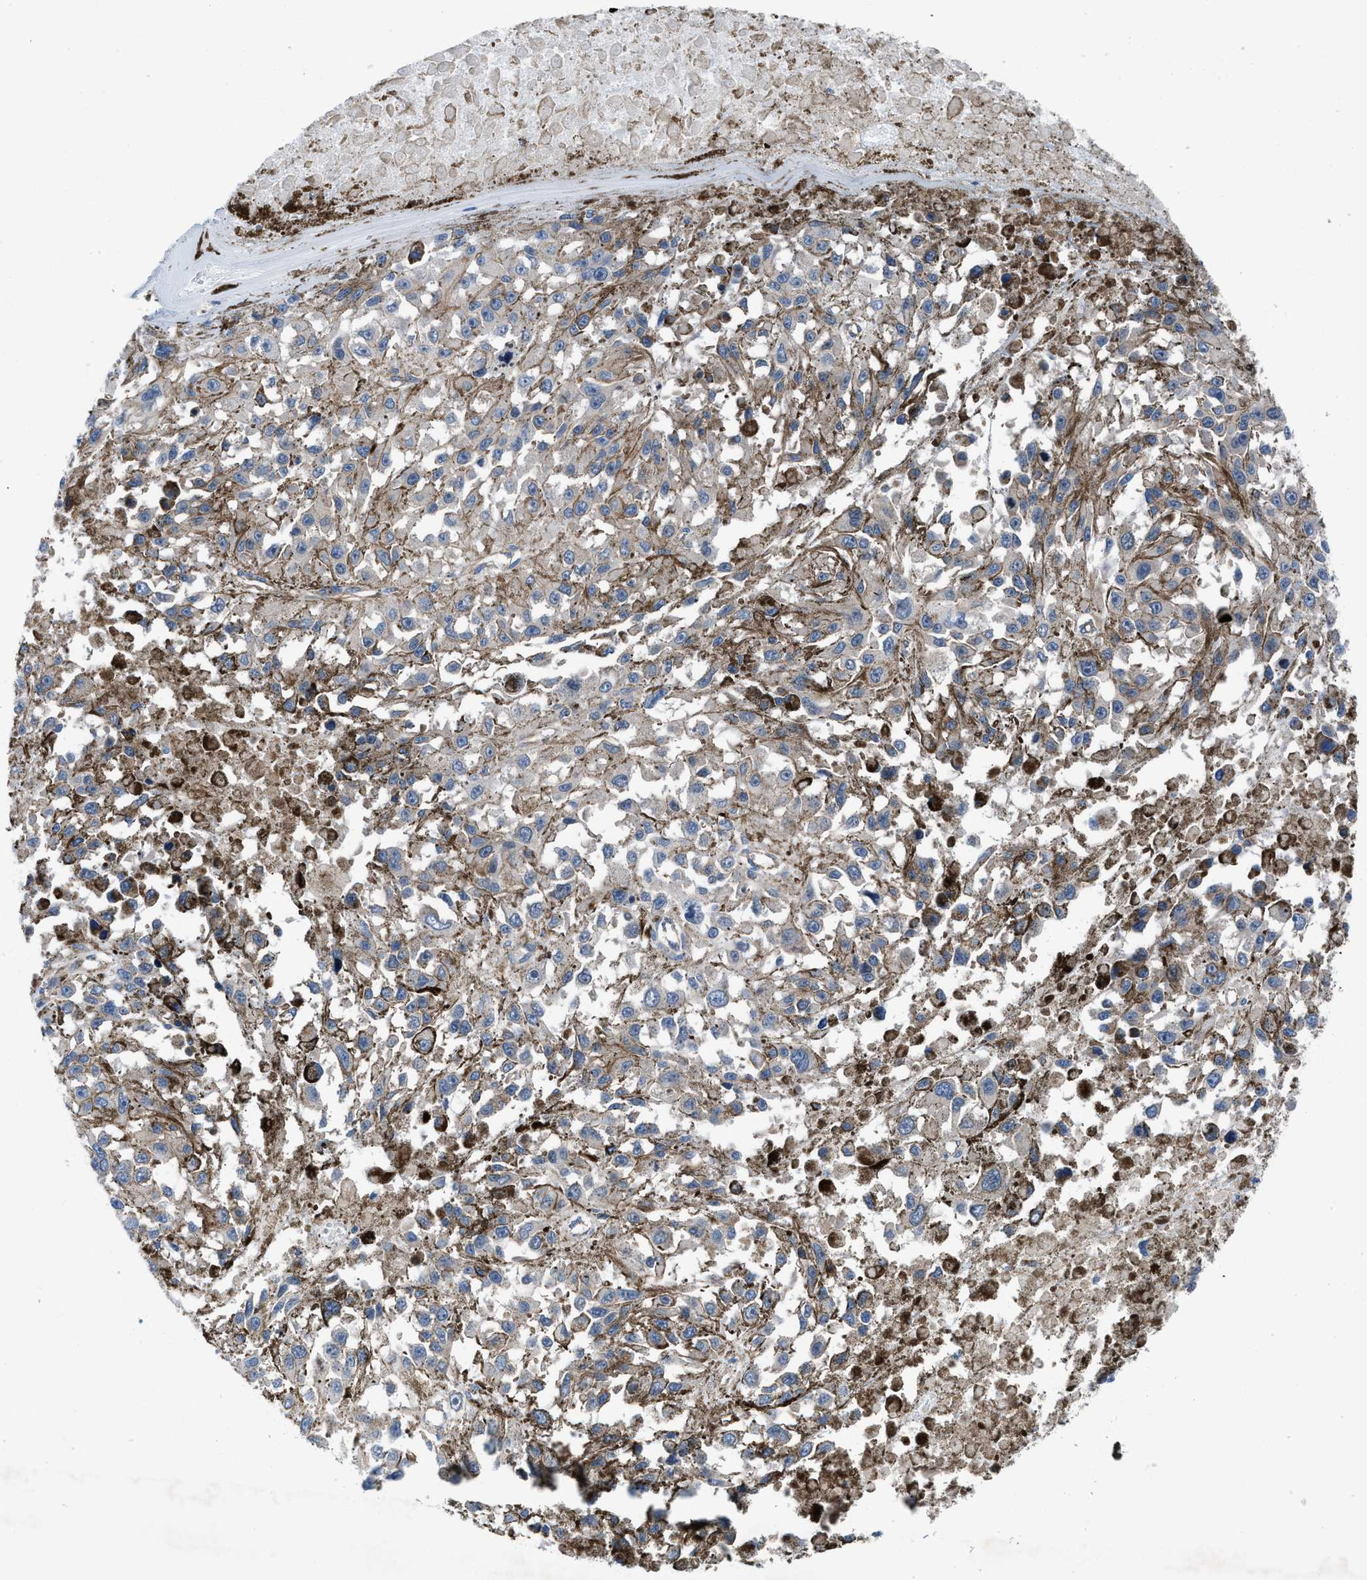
{"staining": {"intensity": "weak", "quantity": ">75%", "location": "cytoplasmic/membranous"}, "tissue": "melanoma", "cell_type": "Tumor cells", "image_type": "cancer", "snomed": [{"axis": "morphology", "description": "Malignant melanoma, Metastatic site"}, {"axis": "topography", "description": "Lymph node"}], "caption": "A brown stain labels weak cytoplasmic/membranous positivity of a protein in malignant melanoma (metastatic site) tumor cells.", "gene": "TRIP4", "patient": {"sex": "male", "age": 59}}